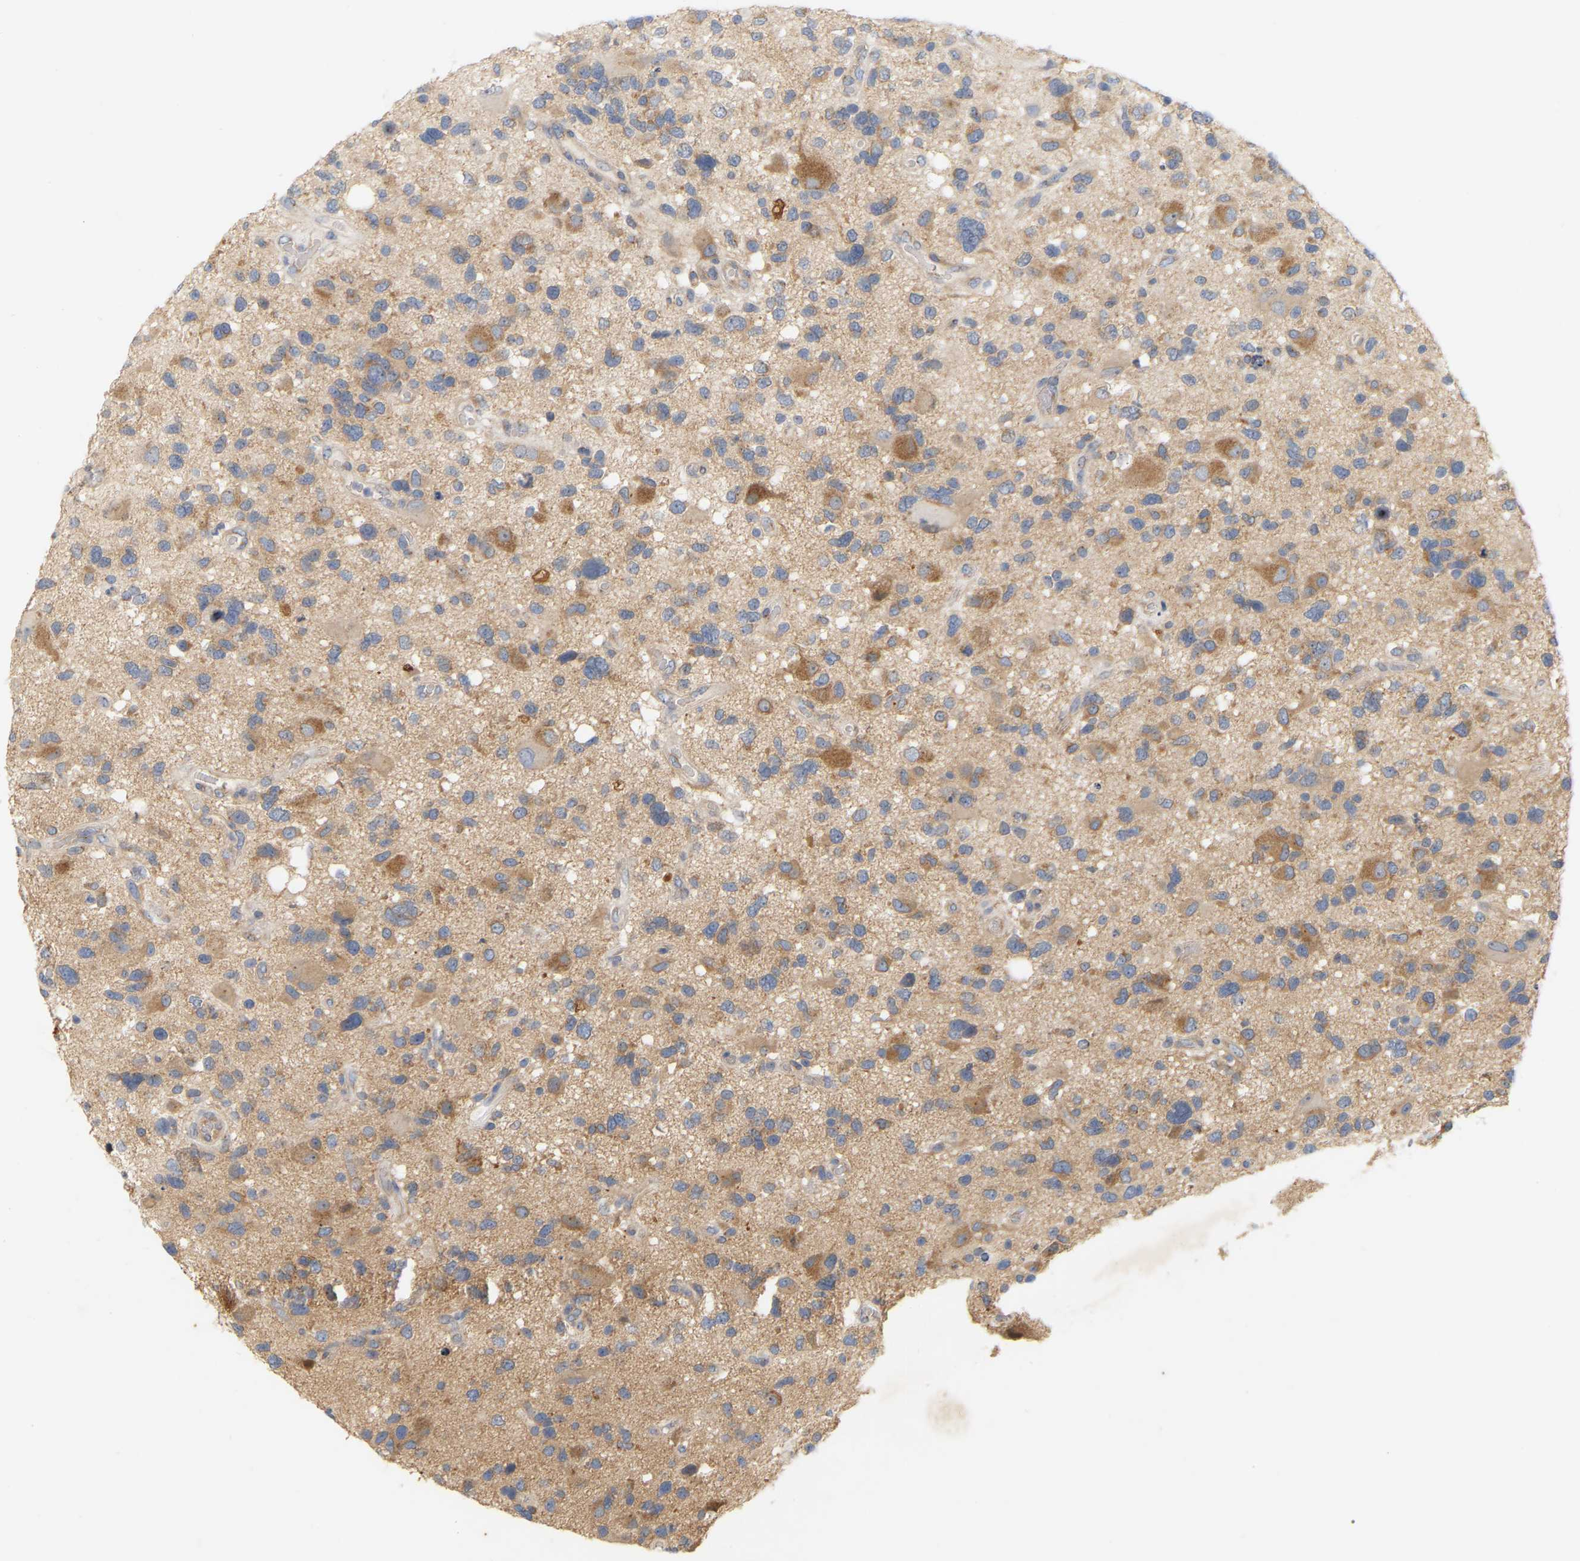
{"staining": {"intensity": "moderate", "quantity": ">75%", "location": "cytoplasmic/membranous"}, "tissue": "glioma", "cell_type": "Tumor cells", "image_type": "cancer", "snomed": [{"axis": "morphology", "description": "Glioma, malignant, High grade"}, {"axis": "topography", "description": "Brain"}], "caption": "Immunohistochemical staining of human glioma shows medium levels of moderate cytoplasmic/membranous protein expression in approximately >75% of tumor cells.", "gene": "MINDY4", "patient": {"sex": "male", "age": 33}}